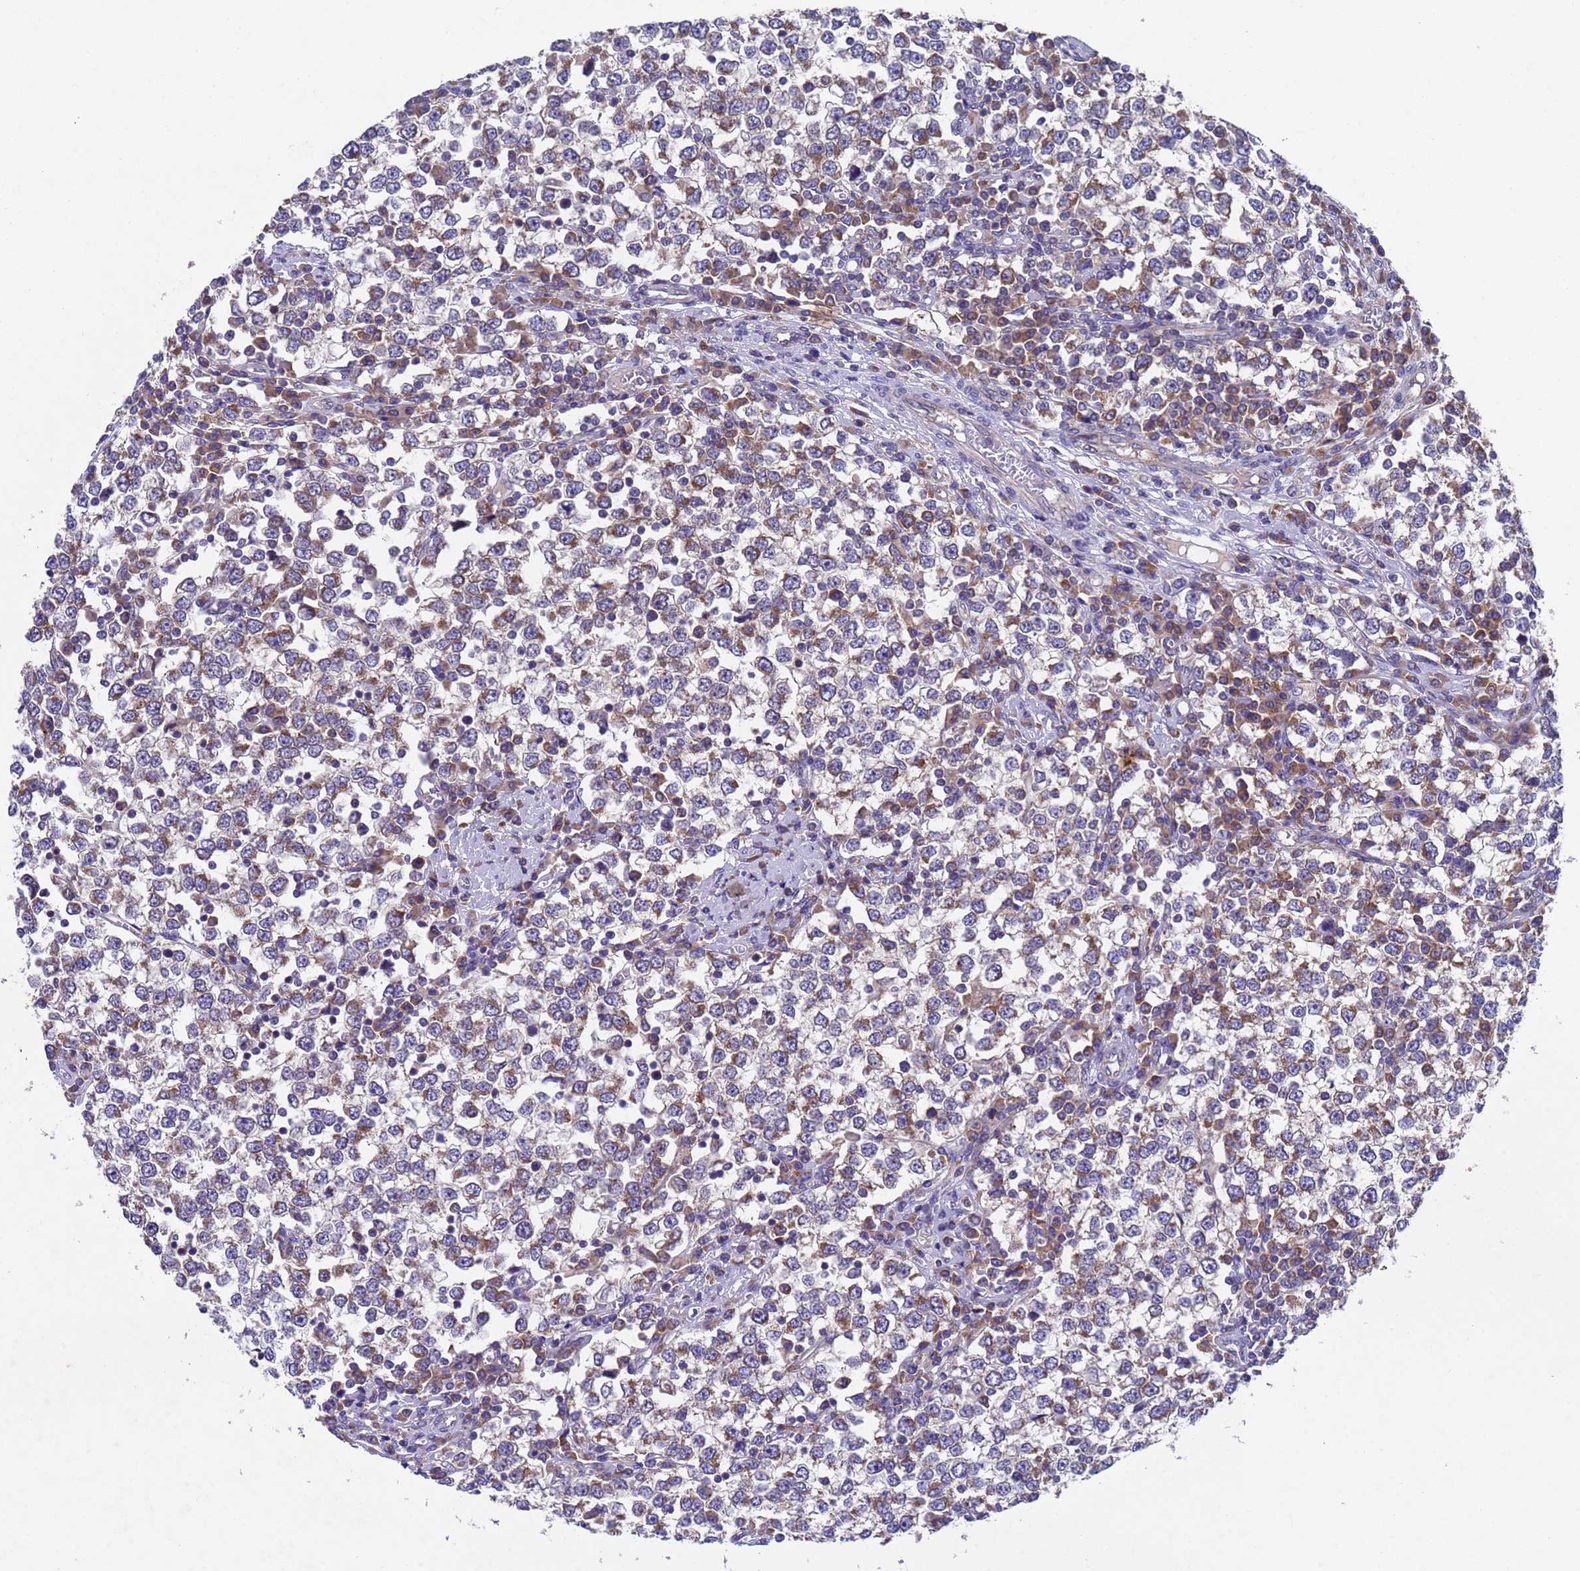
{"staining": {"intensity": "weak", "quantity": "25%-75%", "location": "cytoplasmic/membranous"}, "tissue": "testis cancer", "cell_type": "Tumor cells", "image_type": "cancer", "snomed": [{"axis": "morphology", "description": "Seminoma, NOS"}, {"axis": "topography", "description": "Testis"}], "caption": "A high-resolution micrograph shows immunohistochemistry staining of testis seminoma, which exhibits weak cytoplasmic/membranous positivity in about 25%-75% of tumor cells. Nuclei are stained in blue.", "gene": "DCAF12L2", "patient": {"sex": "male", "age": 65}}